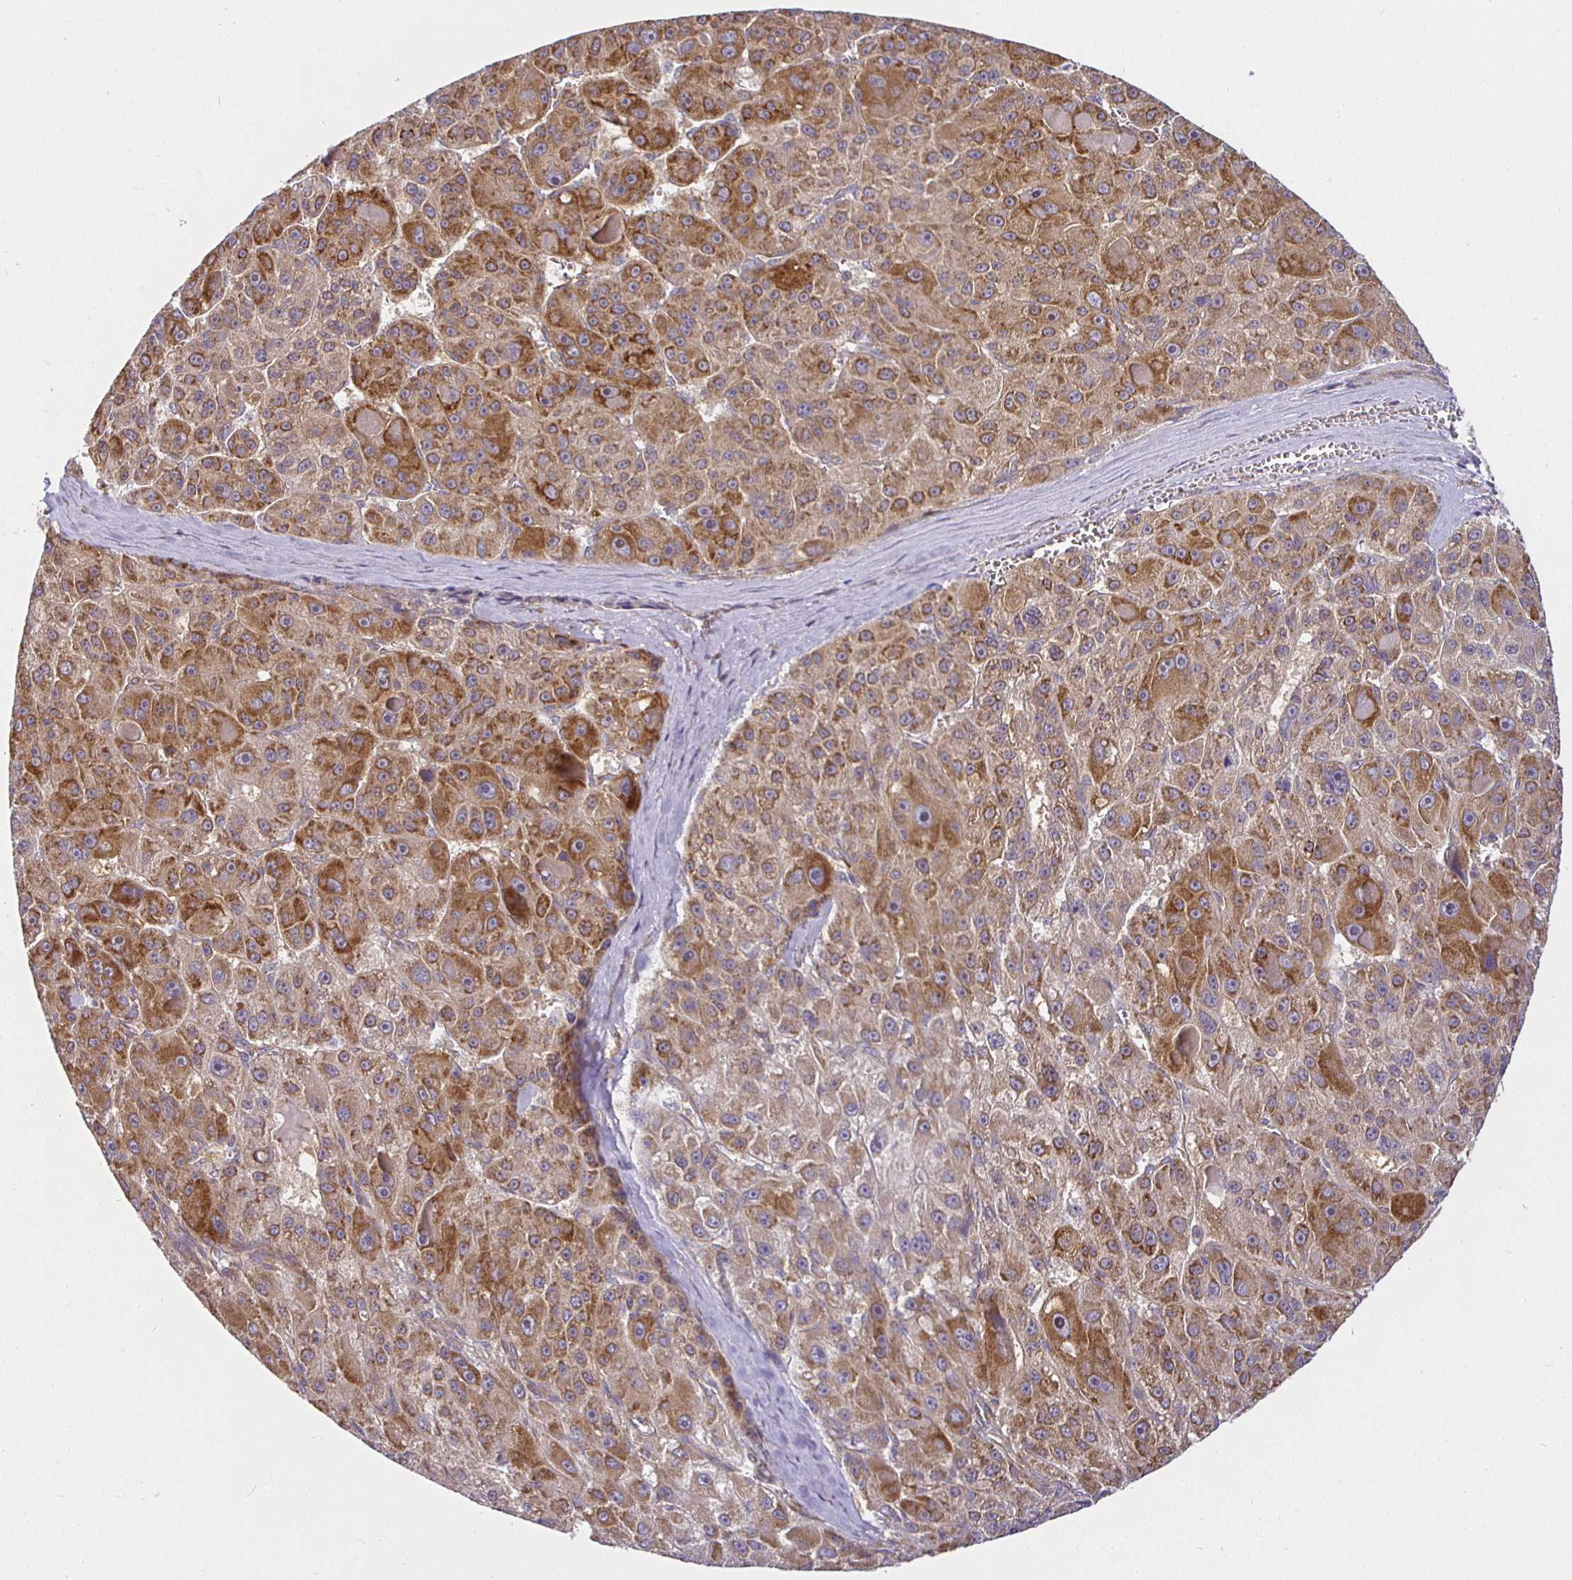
{"staining": {"intensity": "strong", "quantity": "25%-75%", "location": "cytoplasmic/membranous"}, "tissue": "liver cancer", "cell_type": "Tumor cells", "image_type": "cancer", "snomed": [{"axis": "morphology", "description": "Carcinoma, Hepatocellular, NOS"}, {"axis": "topography", "description": "Liver"}], "caption": "A brown stain labels strong cytoplasmic/membranous staining of a protein in liver cancer tumor cells. (Brightfield microscopy of DAB IHC at high magnification).", "gene": "IRAK1", "patient": {"sex": "male", "age": 76}}